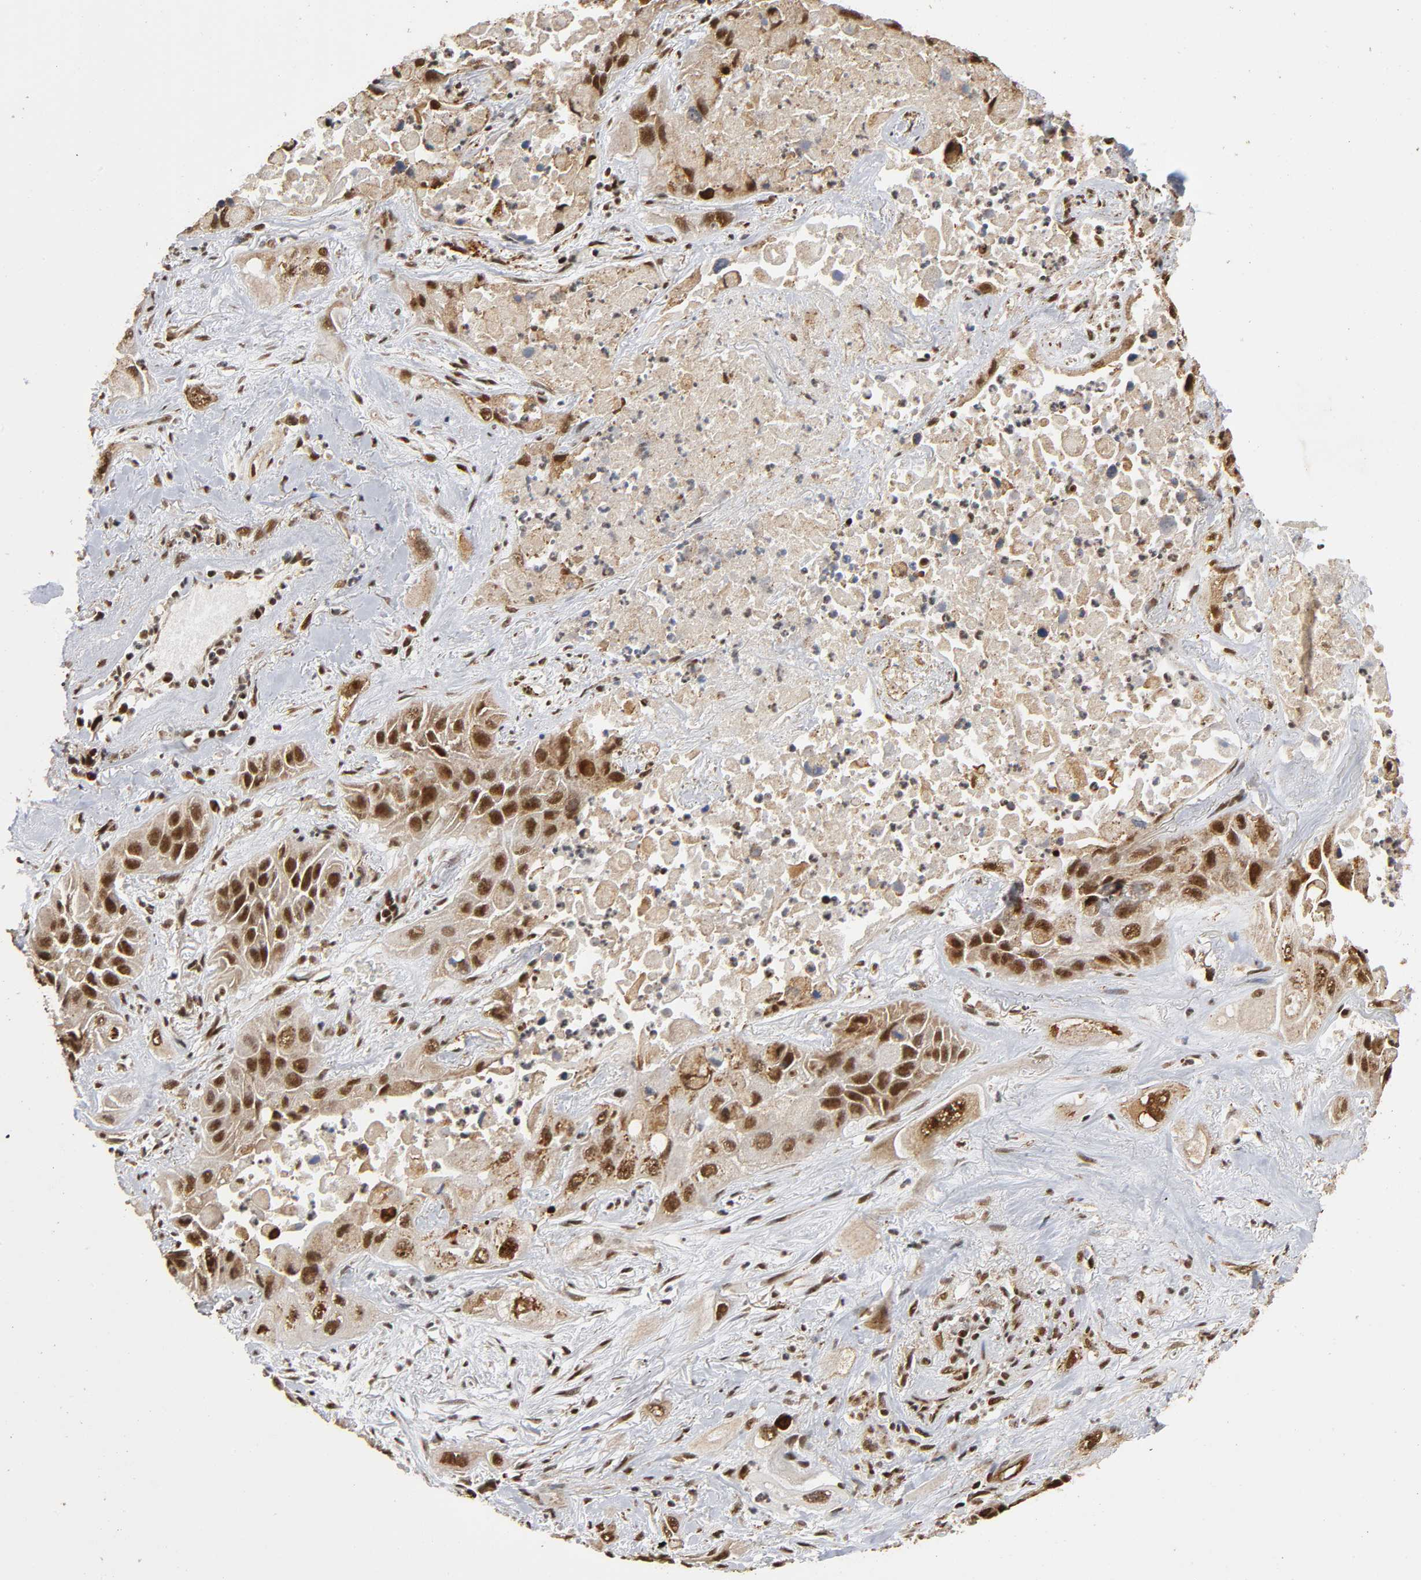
{"staining": {"intensity": "strong", "quantity": ">75%", "location": "cytoplasmic/membranous,nuclear"}, "tissue": "lung cancer", "cell_type": "Tumor cells", "image_type": "cancer", "snomed": [{"axis": "morphology", "description": "Squamous cell carcinoma, NOS"}, {"axis": "topography", "description": "Lung"}], "caption": "Lung cancer stained with DAB IHC shows high levels of strong cytoplasmic/membranous and nuclear staining in about >75% of tumor cells.", "gene": "RNF122", "patient": {"sex": "female", "age": 76}}